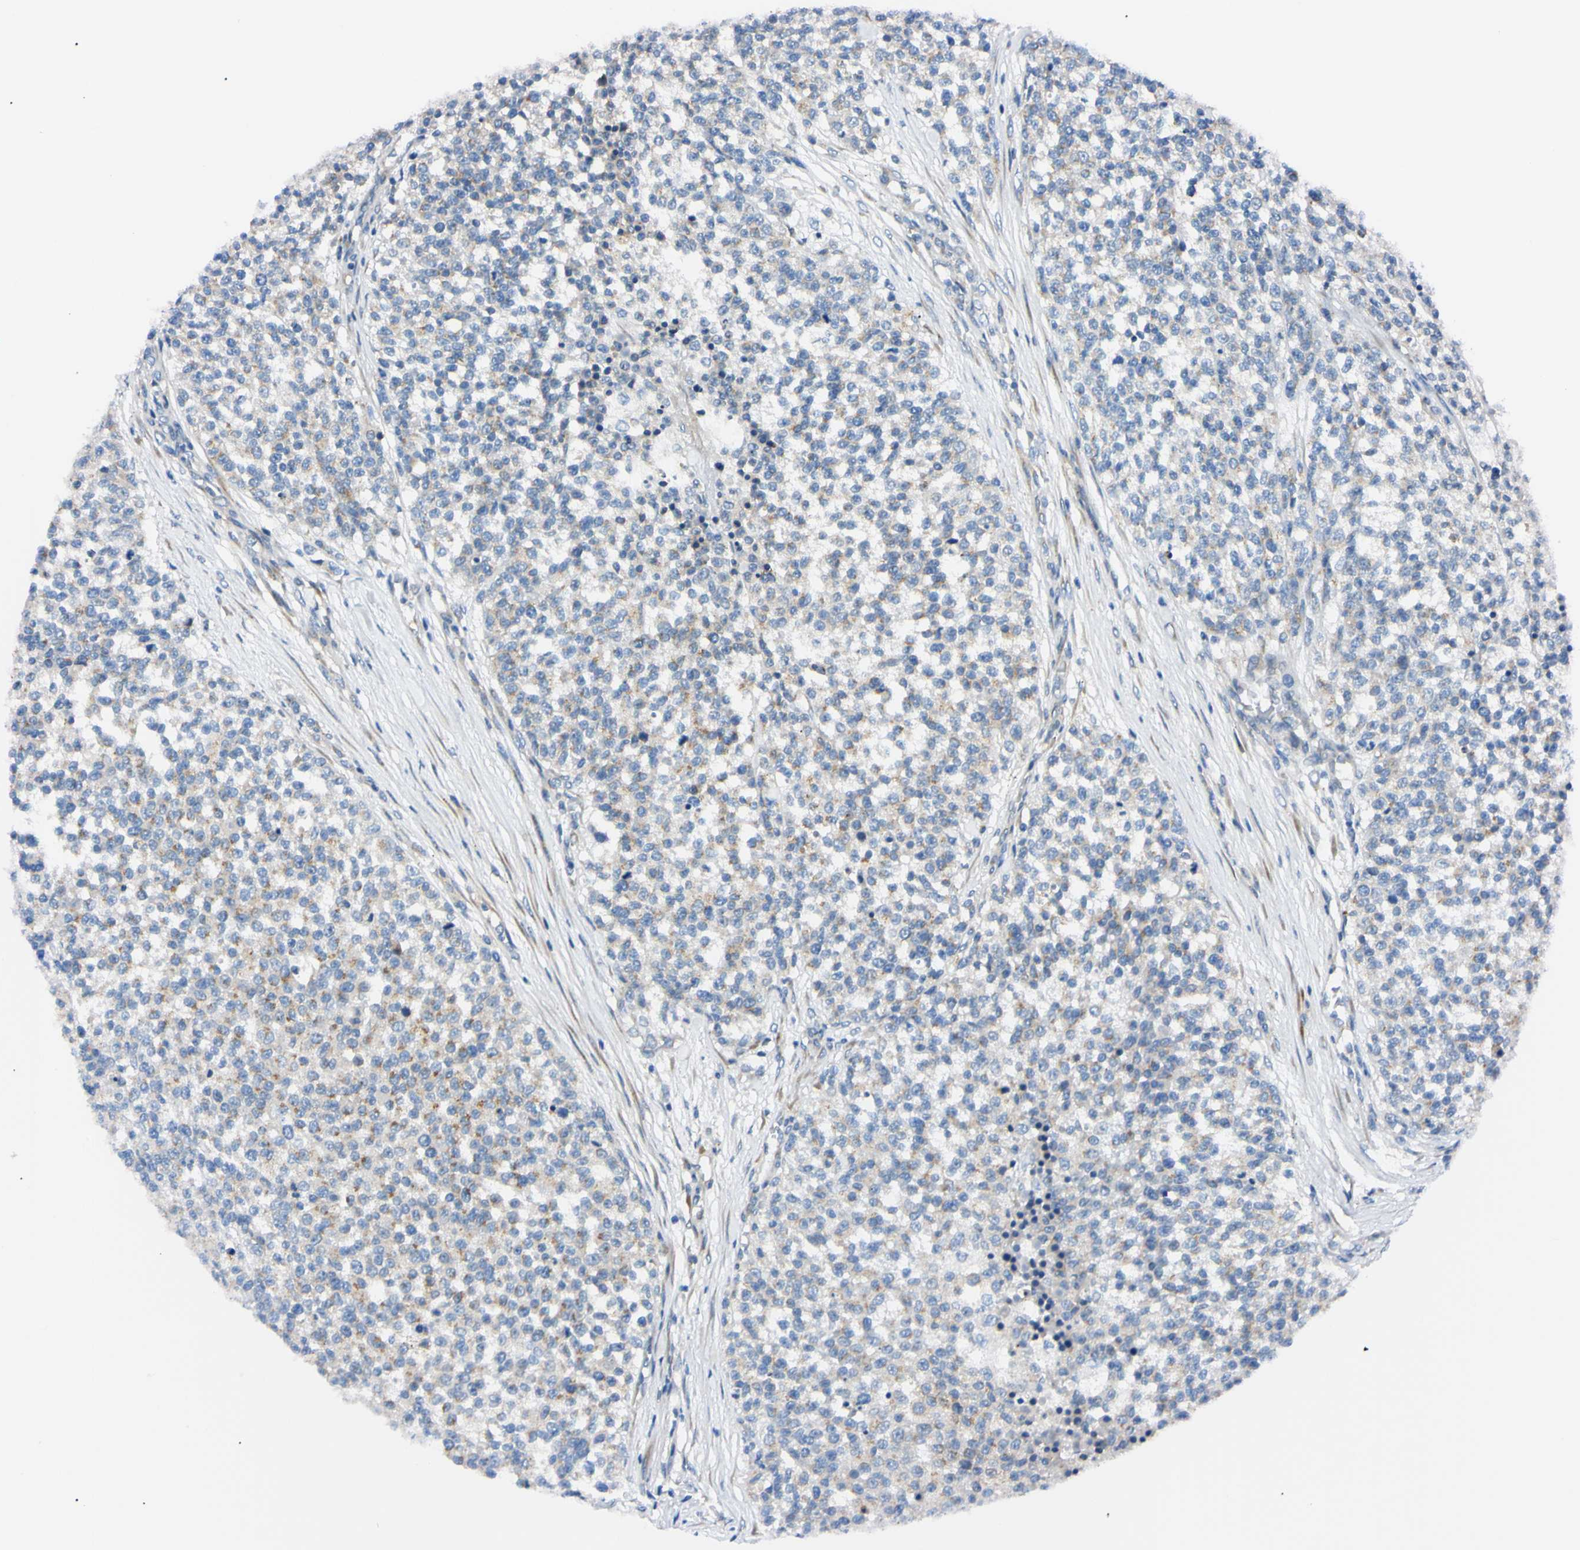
{"staining": {"intensity": "weak", "quantity": "25%-75%", "location": "cytoplasmic/membranous"}, "tissue": "testis cancer", "cell_type": "Tumor cells", "image_type": "cancer", "snomed": [{"axis": "morphology", "description": "Seminoma, NOS"}, {"axis": "topography", "description": "Testis"}], "caption": "A brown stain shows weak cytoplasmic/membranous expression of a protein in human testis cancer (seminoma) tumor cells.", "gene": "IER3IP1", "patient": {"sex": "male", "age": 59}}